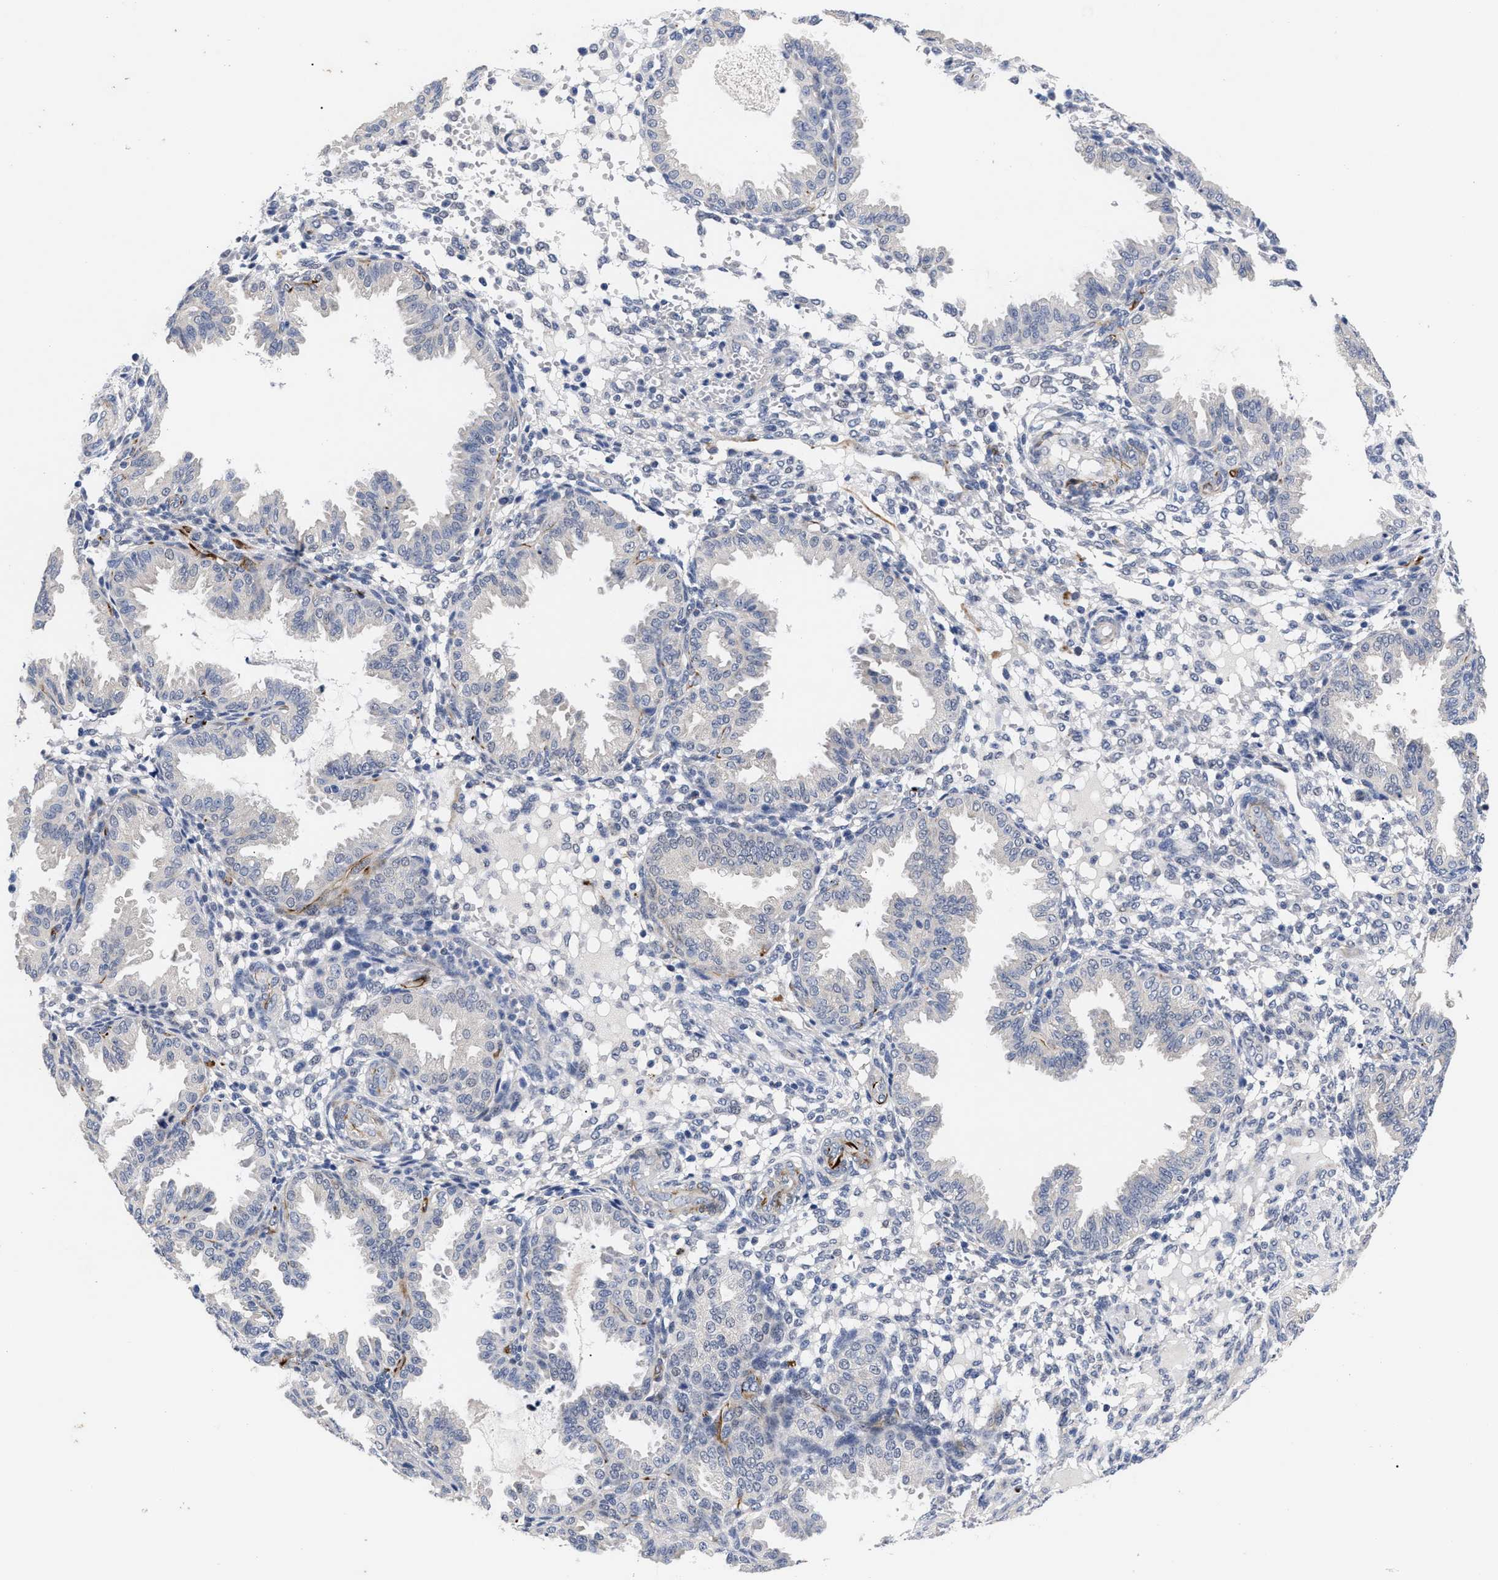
{"staining": {"intensity": "negative", "quantity": "none", "location": "none"}, "tissue": "endometrium", "cell_type": "Cells in endometrial stroma", "image_type": "normal", "snomed": [{"axis": "morphology", "description": "Normal tissue, NOS"}, {"axis": "topography", "description": "Endometrium"}], "caption": "Cells in endometrial stroma show no significant protein positivity in normal endometrium. The staining is performed using DAB brown chromogen with nuclei counter-stained in using hematoxylin.", "gene": "CCN5", "patient": {"sex": "female", "age": 33}}